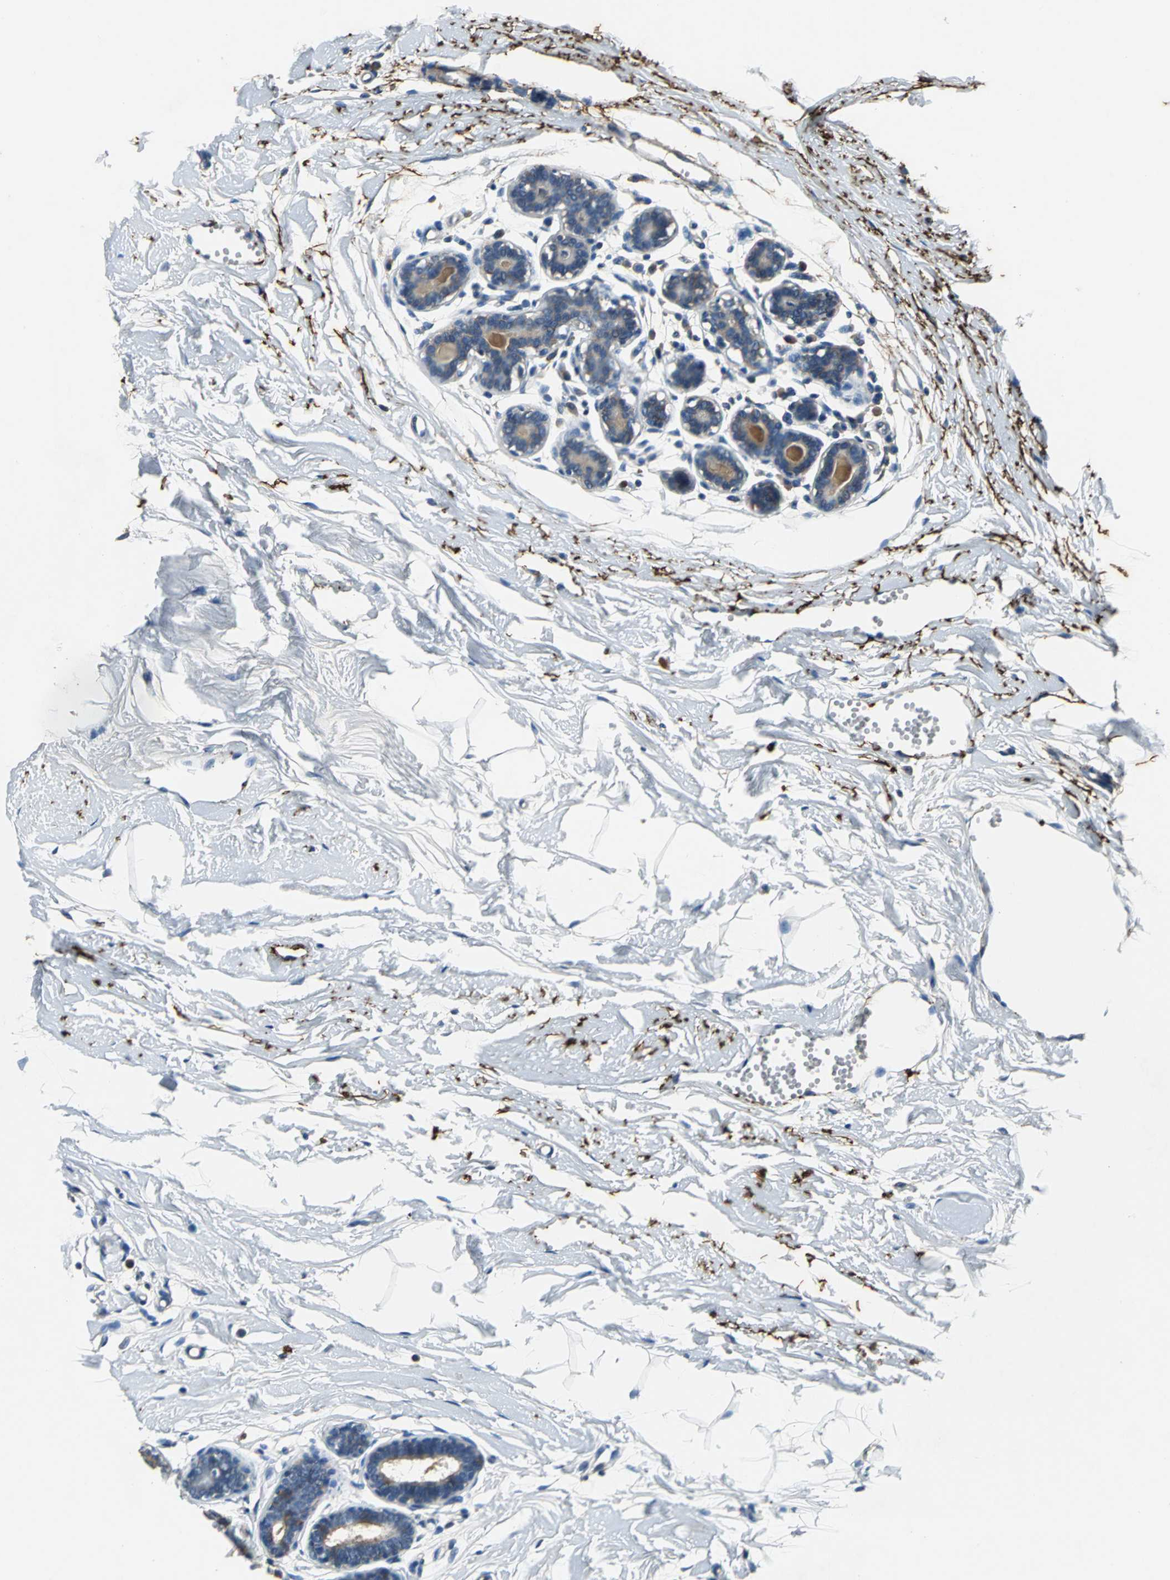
{"staining": {"intensity": "negative", "quantity": "none", "location": "none"}, "tissue": "breast", "cell_type": "Adipocytes", "image_type": "normal", "snomed": [{"axis": "morphology", "description": "Normal tissue, NOS"}, {"axis": "topography", "description": "Breast"}], "caption": "This micrograph is of unremarkable breast stained with IHC to label a protein in brown with the nuclei are counter-stained blue. There is no expression in adipocytes.", "gene": "SLC16A7", "patient": {"sex": "female", "age": 23}}